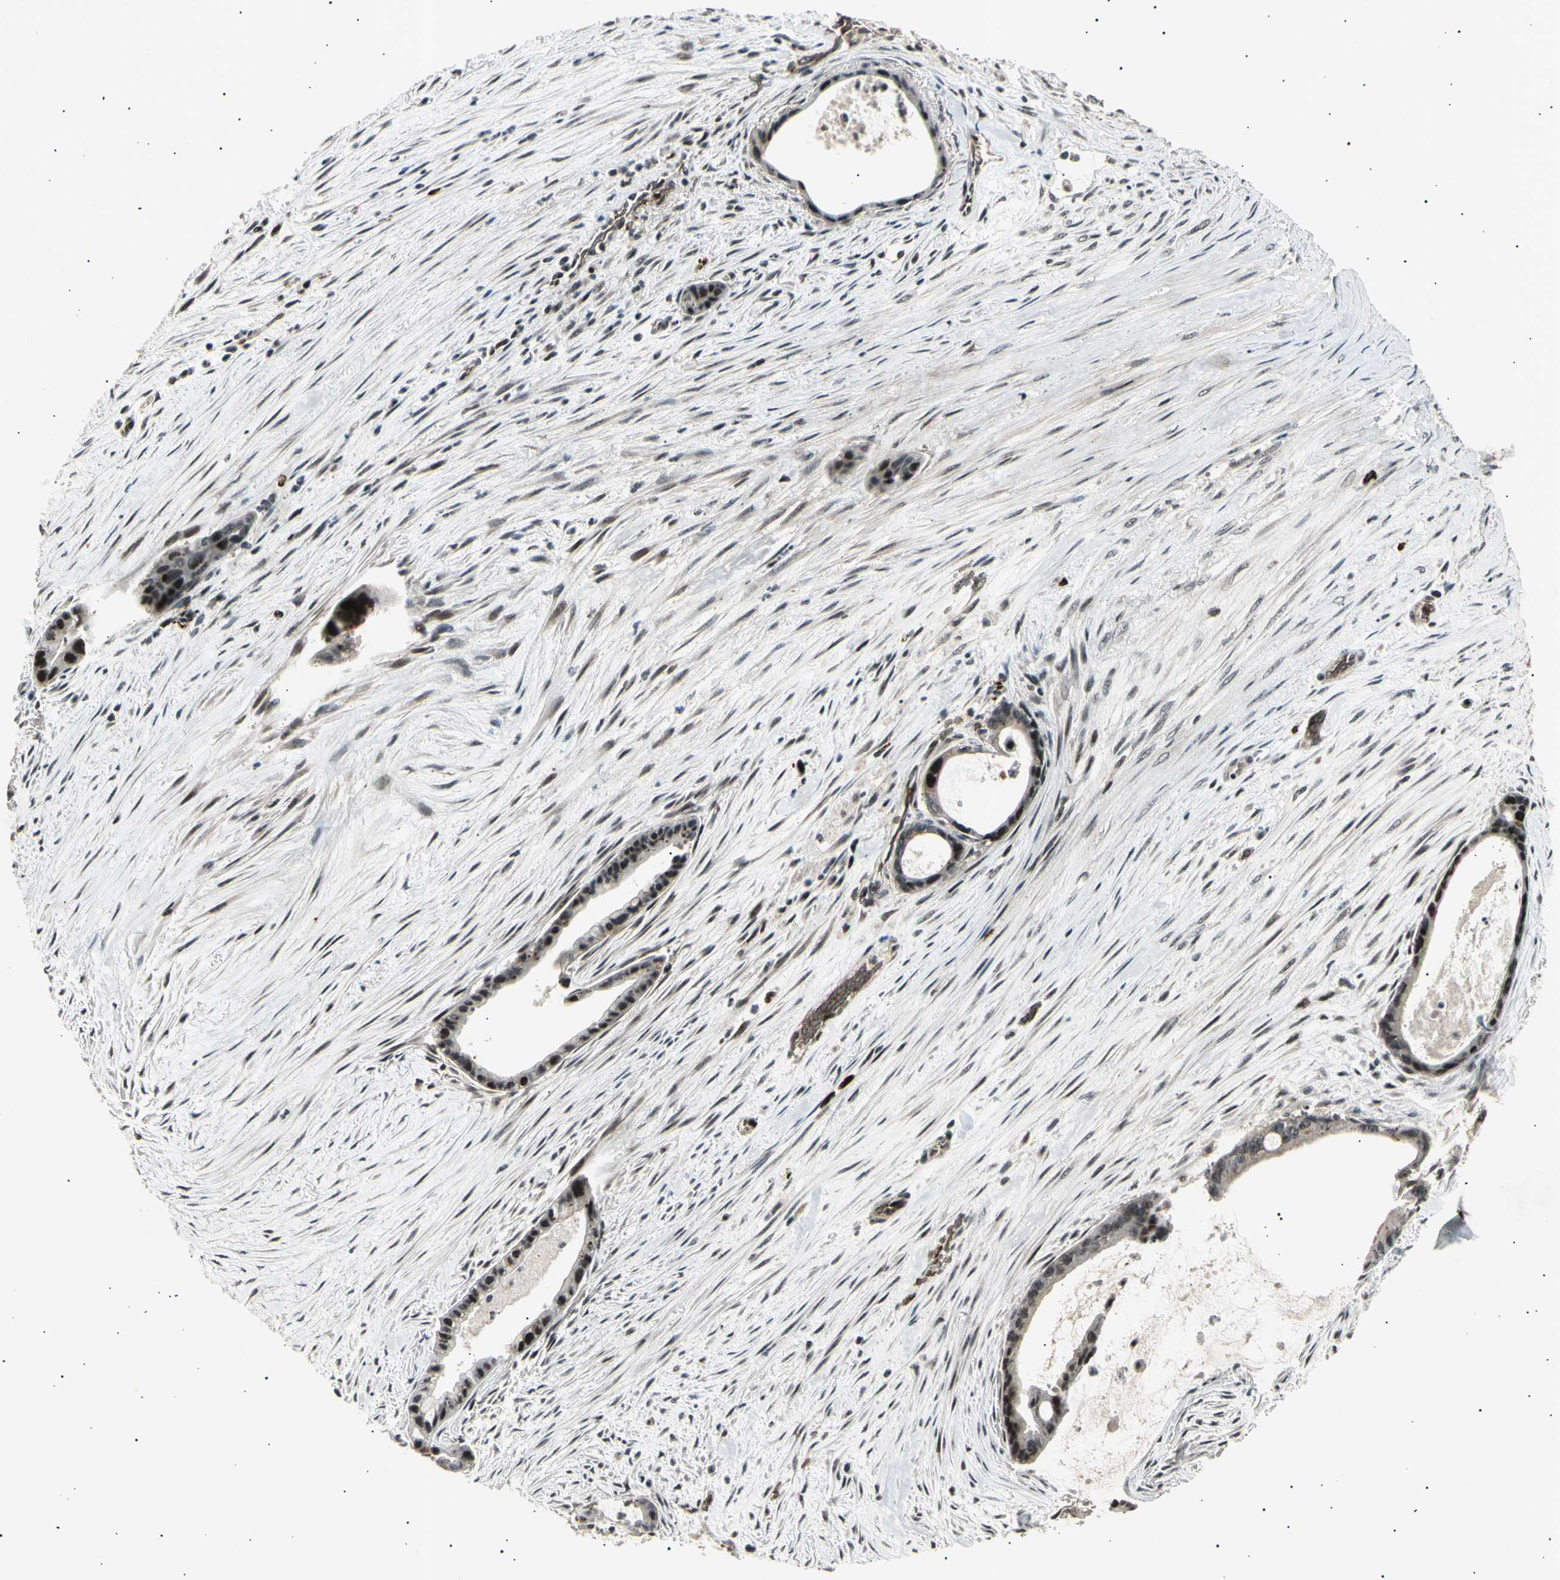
{"staining": {"intensity": "moderate", "quantity": ">75%", "location": "nuclear"}, "tissue": "liver cancer", "cell_type": "Tumor cells", "image_type": "cancer", "snomed": [{"axis": "morphology", "description": "Cholangiocarcinoma"}, {"axis": "topography", "description": "Liver"}], "caption": "Immunohistochemistry (IHC) histopathology image of liver cholangiocarcinoma stained for a protein (brown), which demonstrates medium levels of moderate nuclear positivity in about >75% of tumor cells.", "gene": "NUAK2", "patient": {"sex": "female", "age": 55}}